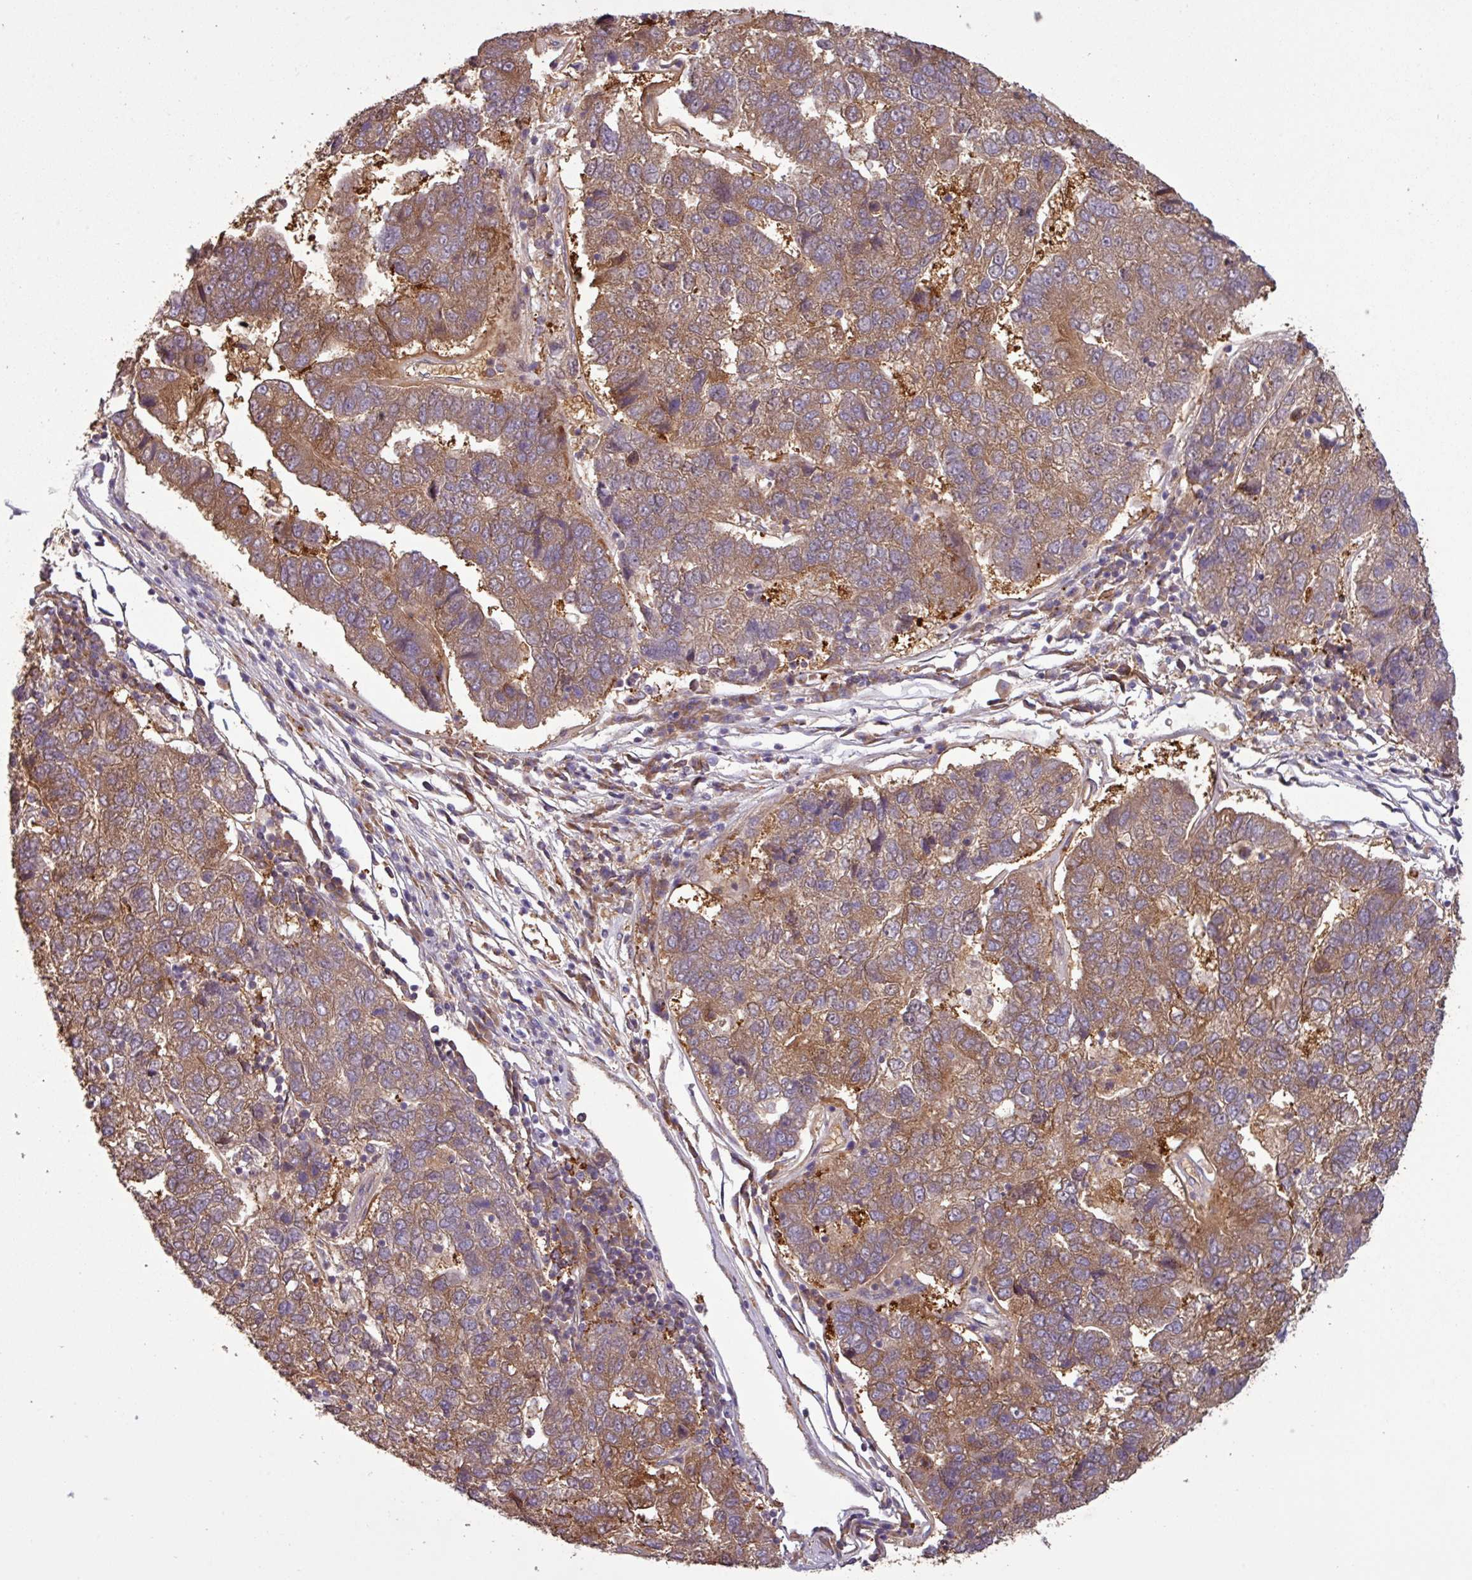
{"staining": {"intensity": "moderate", "quantity": ">75%", "location": "cytoplasmic/membranous"}, "tissue": "pancreatic cancer", "cell_type": "Tumor cells", "image_type": "cancer", "snomed": [{"axis": "morphology", "description": "Adenocarcinoma, NOS"}, {"axis": "topography", "description": "Pancreas"}], "caption": "IHC of pancreatic cancer (adenocarcinoma) displays medium levels of moderate cytoplasmic/membranous staining in approximately >75% of tumor cells.", "gene": "SIRPB2", "patient": {"sex": "female", "age": 61}}